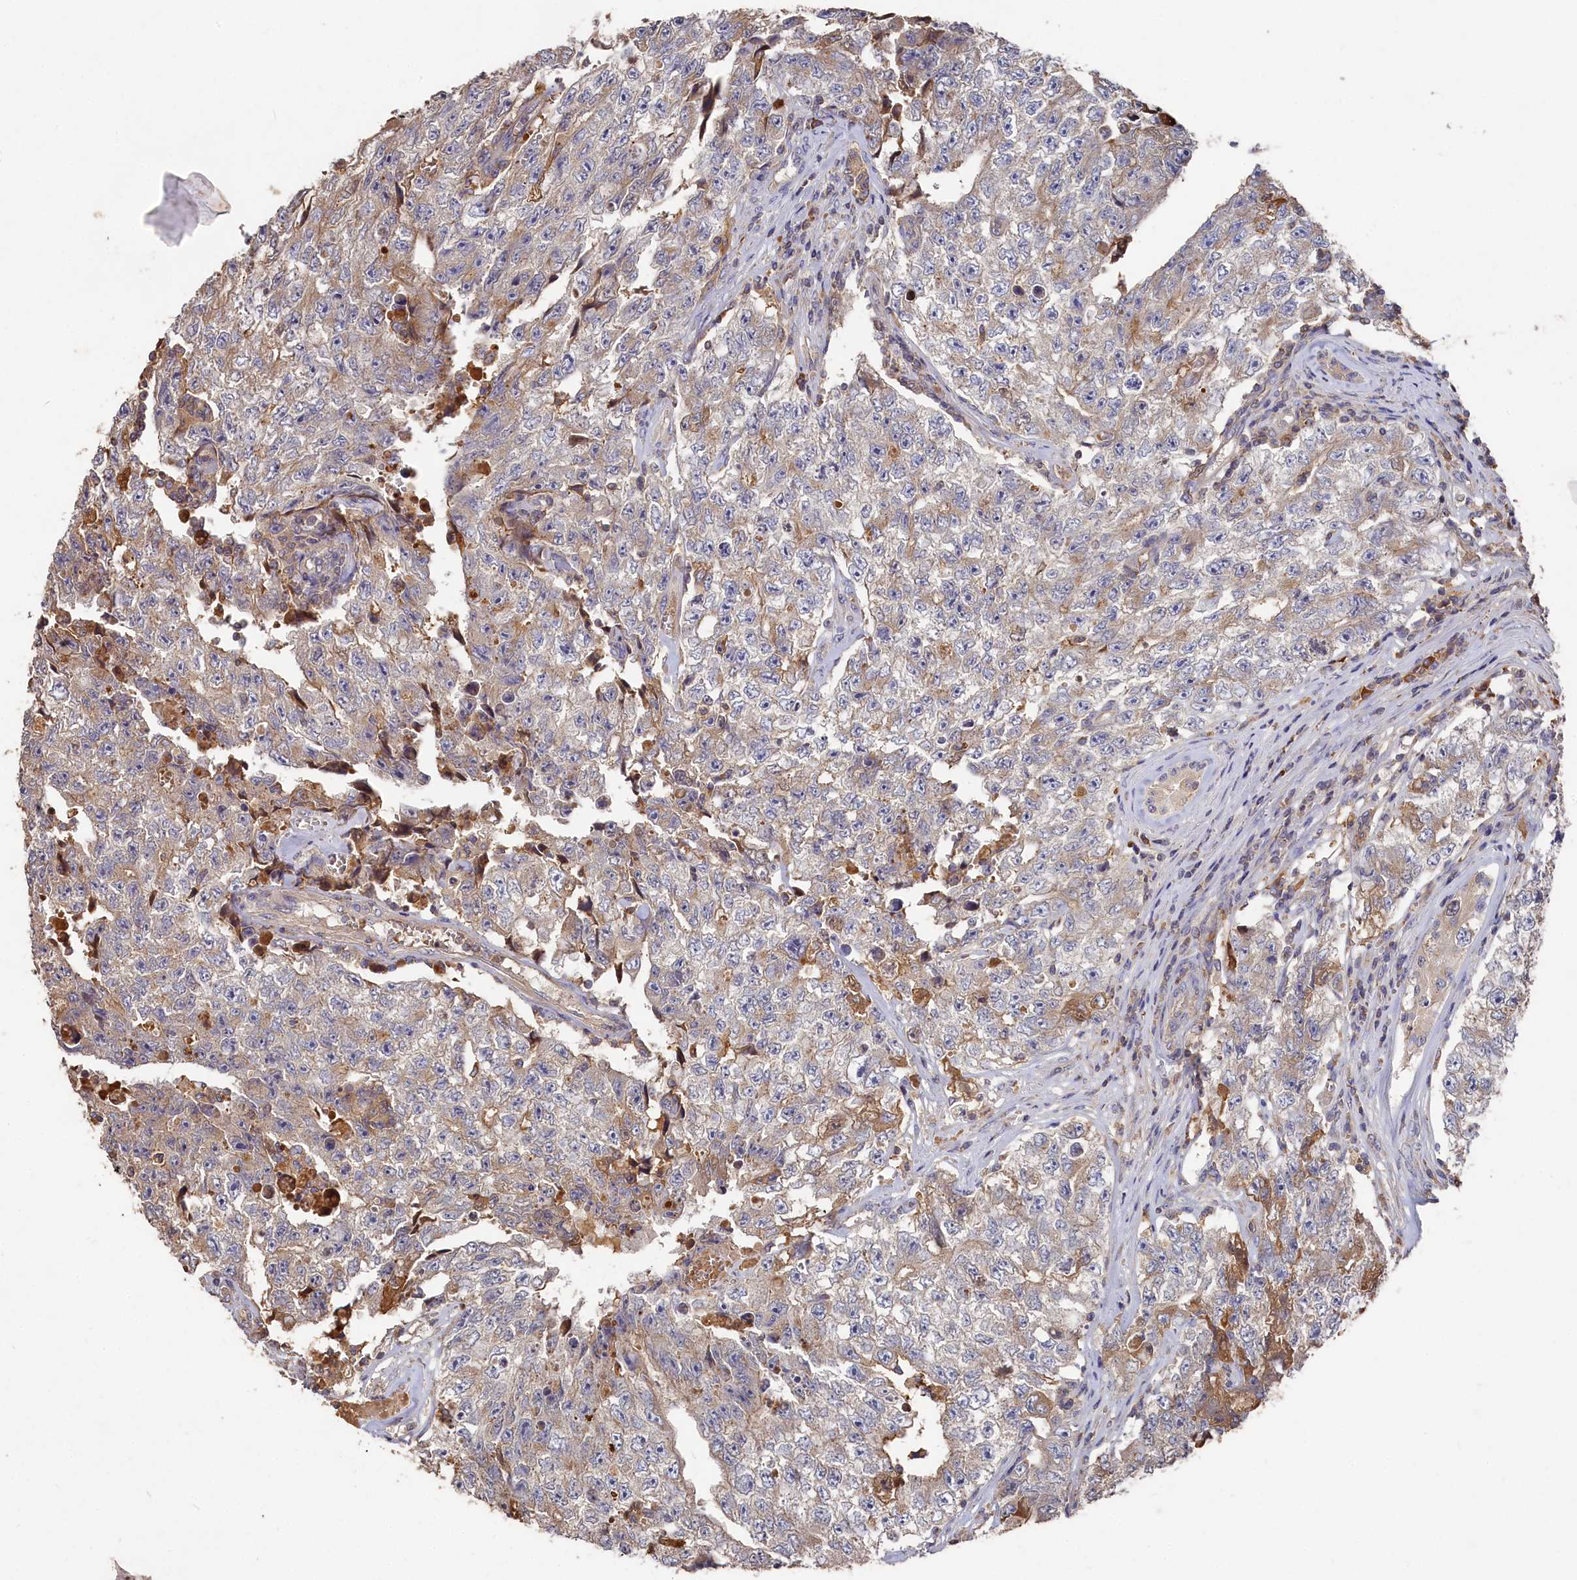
{"staining": {"intensity": "moderate", "quantity": "<25%", "location": "cytoplasmic/membranous"}, "tissue": "testis cancer", "cell_type": "Tumor cells", "image_type": "cancer", "snomed": [{"axis": "morphology", "description": "Carcinoma, Embryonal, NOS"}, {"axis": "topography", "description": "Testis"}], "caption": "Testis cancer (embryonal carcinoma) was stained to show a protein in brown. There is low levels of moderate cytoplasmic/membranous staining in approximately <25% of tumor cells.", "gene": "DHRS11", "patient": {"sex": "male", "age": 17}}